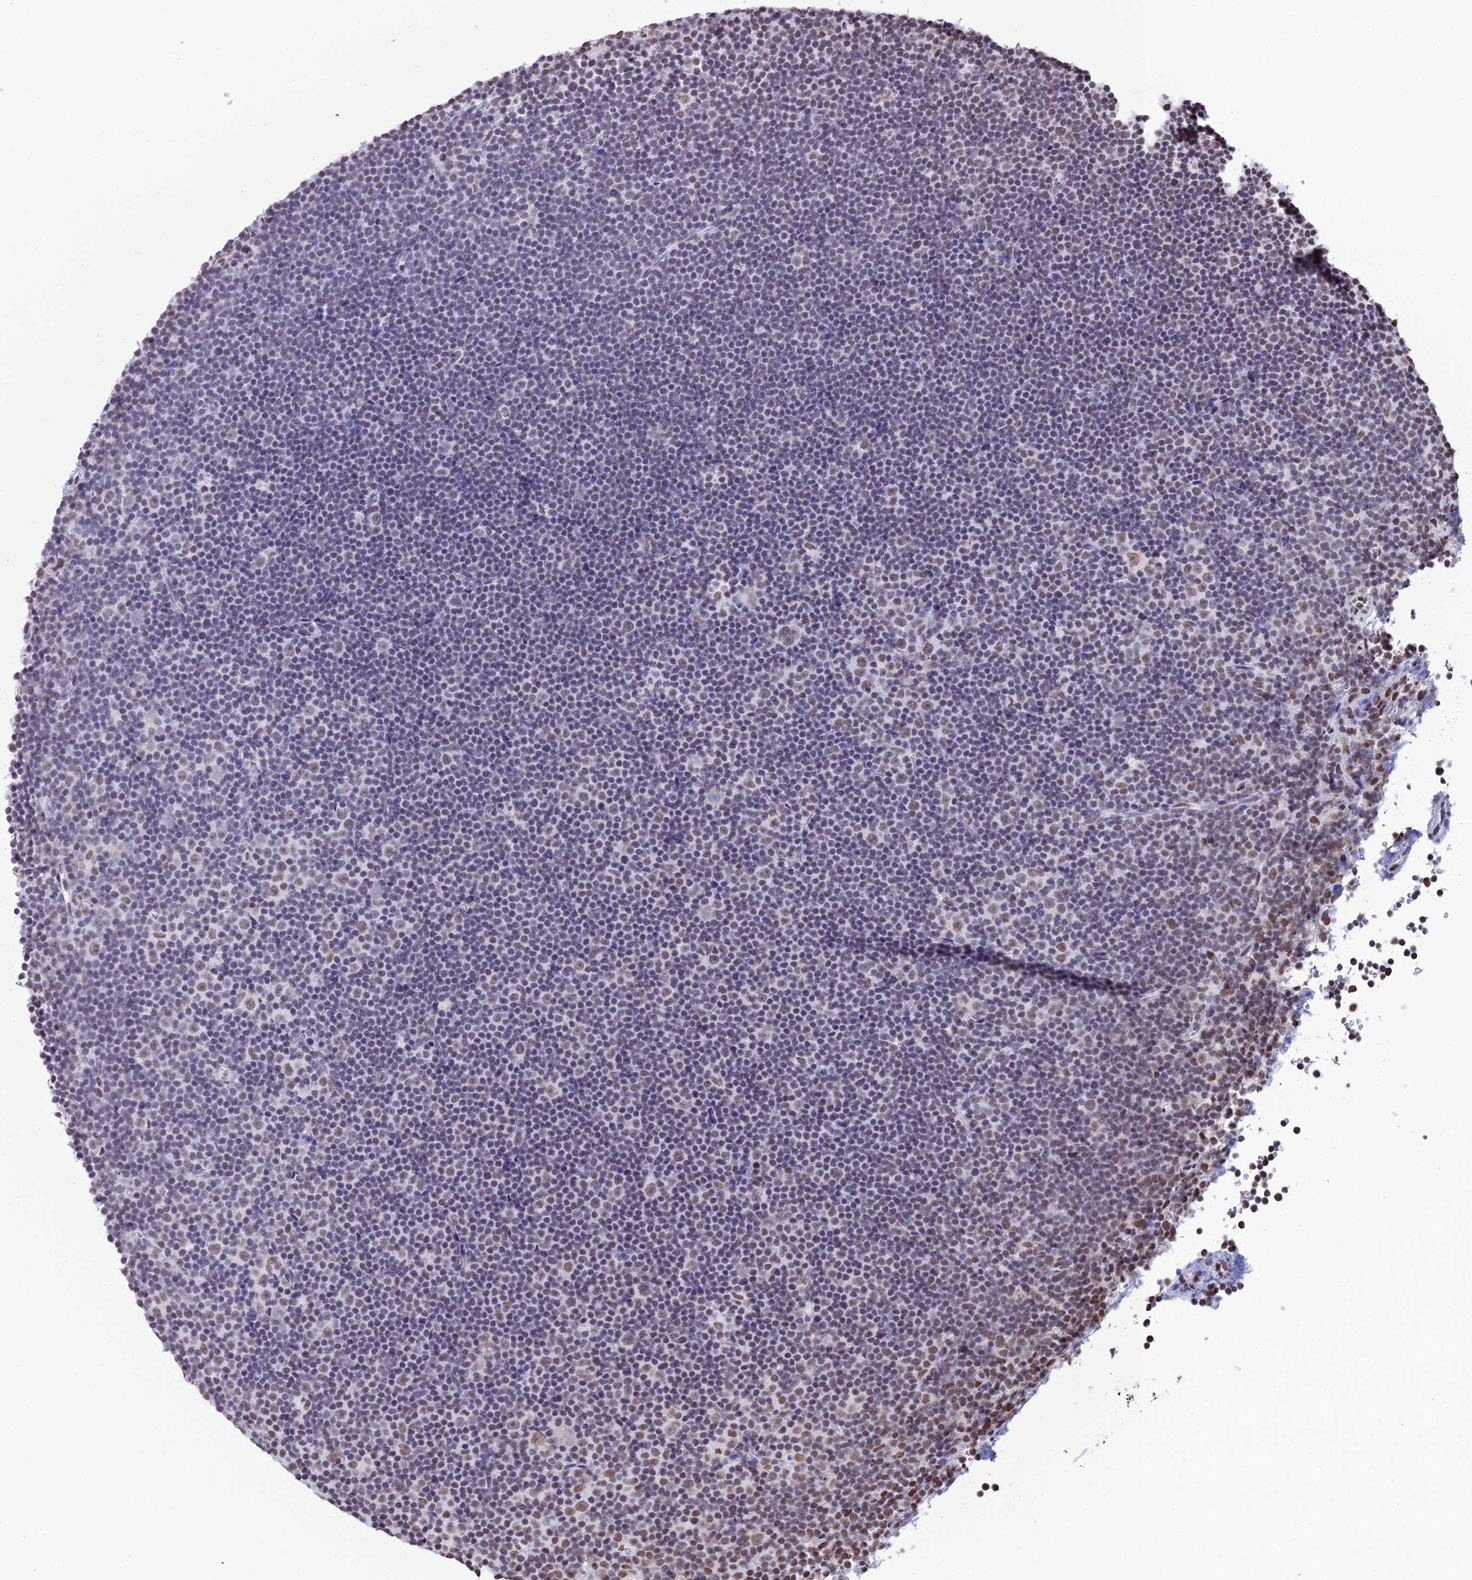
{"staining": {"intensity": "weak", "quantity": "<25%", "location": "nuclear"}, "tissue": "lymphoma", "cell_type": "Tumor cells", "image_type": "cancer", "snomed": [{"axis": "morphology", "description": "Malignant lymphoma, non-Hodgkin's type, Low grade"}, {"axis": "topography", "description": "Lymph node"}], "caption": "This is an IHC image of human lymphoma. There is no positivity in tumor cells.", "gene": "PRAMEF12", "patient": {"sex": "female", "age": 67}}